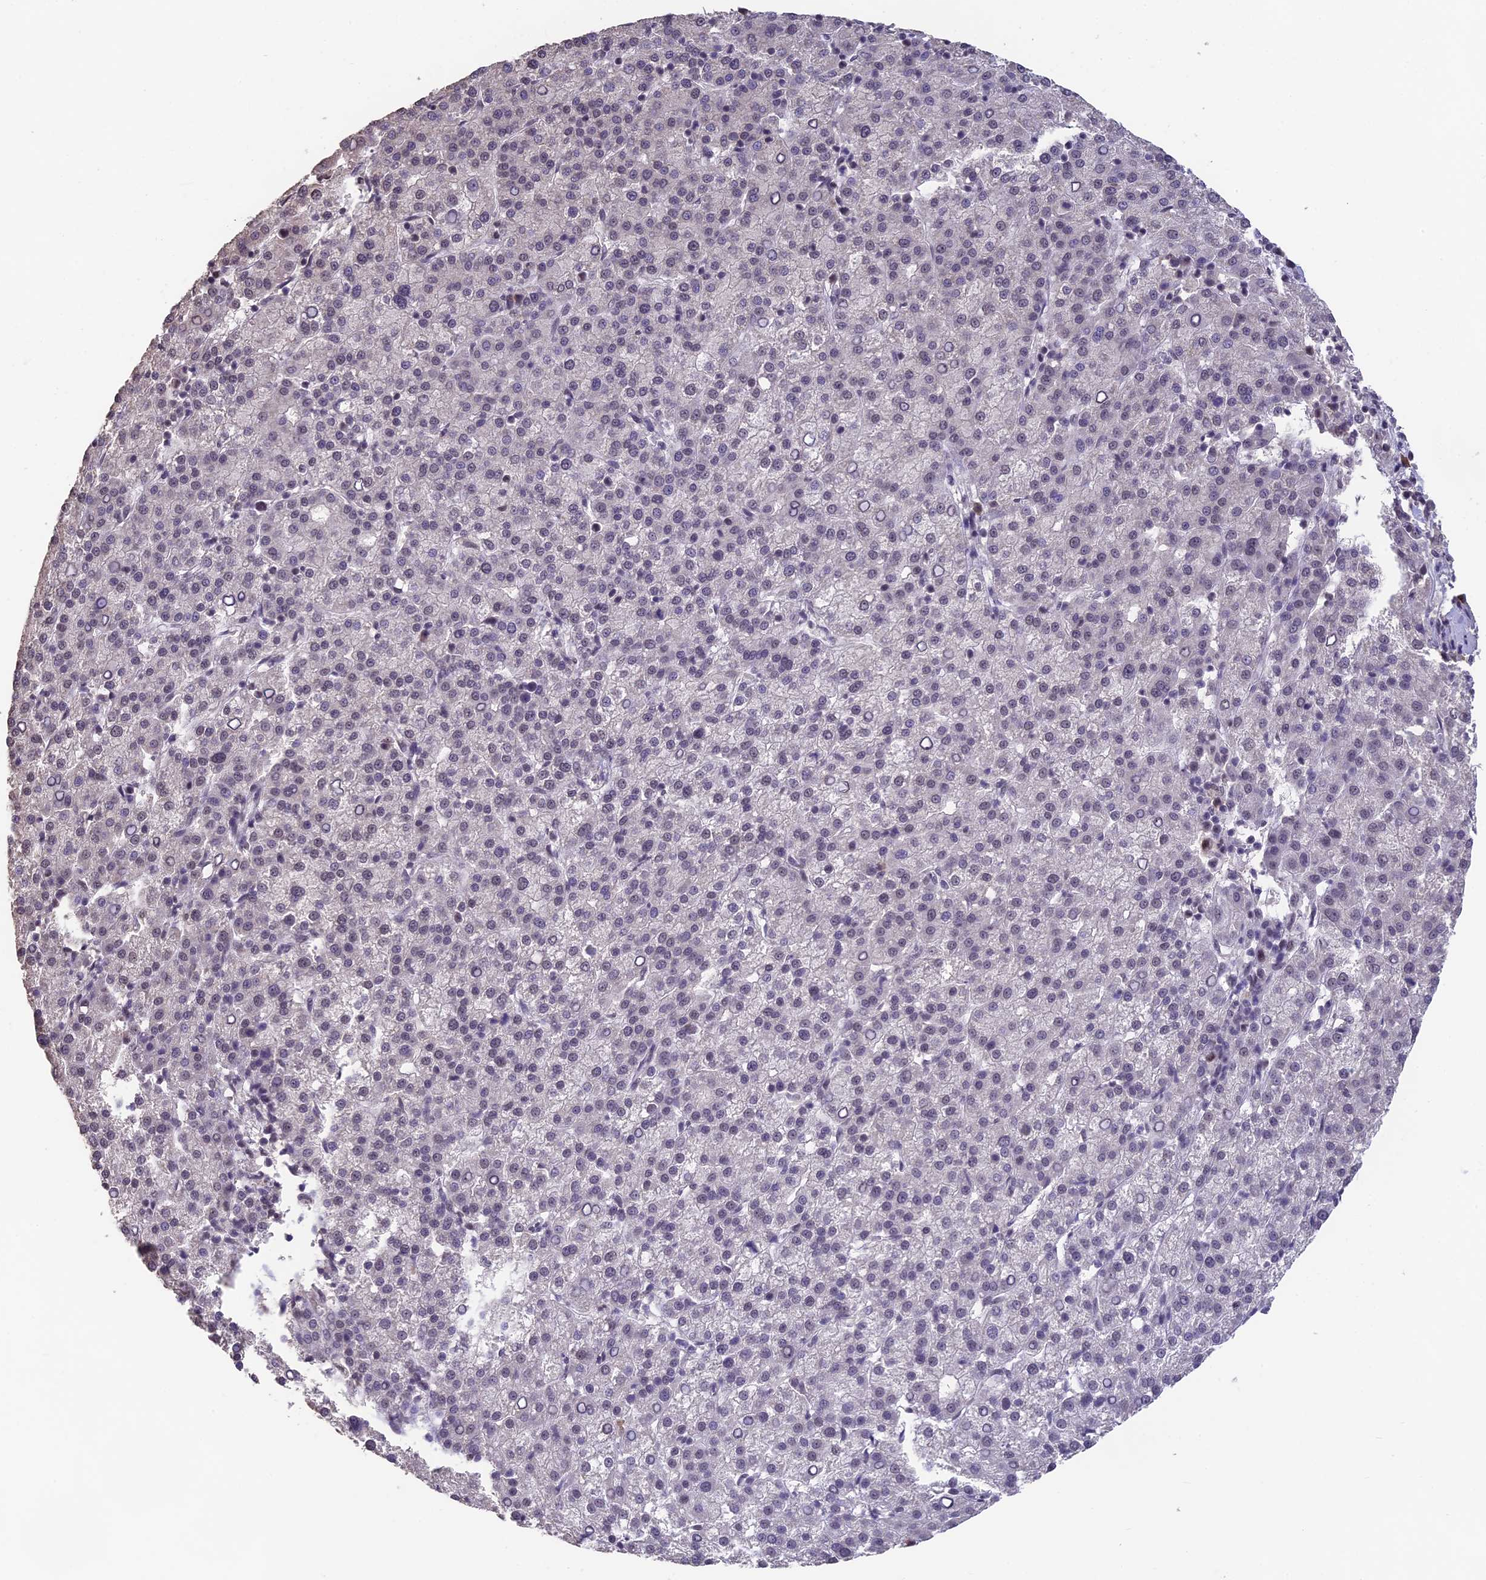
{"staining": {"intensity": "negative", "quantity": "none", "location": "none"}, "tissue": "liver cancer", "cell_type": "Tumor cells", "image_type": "cancer", "snomed": [{"axis": "morphology", "description": "Carcinoma, Hepatocellular, NOS"}, {"axis": "topography", "description": "Liver"}], "caption": "Liver cancer (hepatocellular carcinoma) was stained to show a protein in brown. There is no significant staining in tumor cells. (DAB (3,3'-diaminobenzidine) immunohistochemistry (IHC) with hematoxylin counter stain).", "gene": "SETD2", "patient": {"sex": "female", "age": 58}}